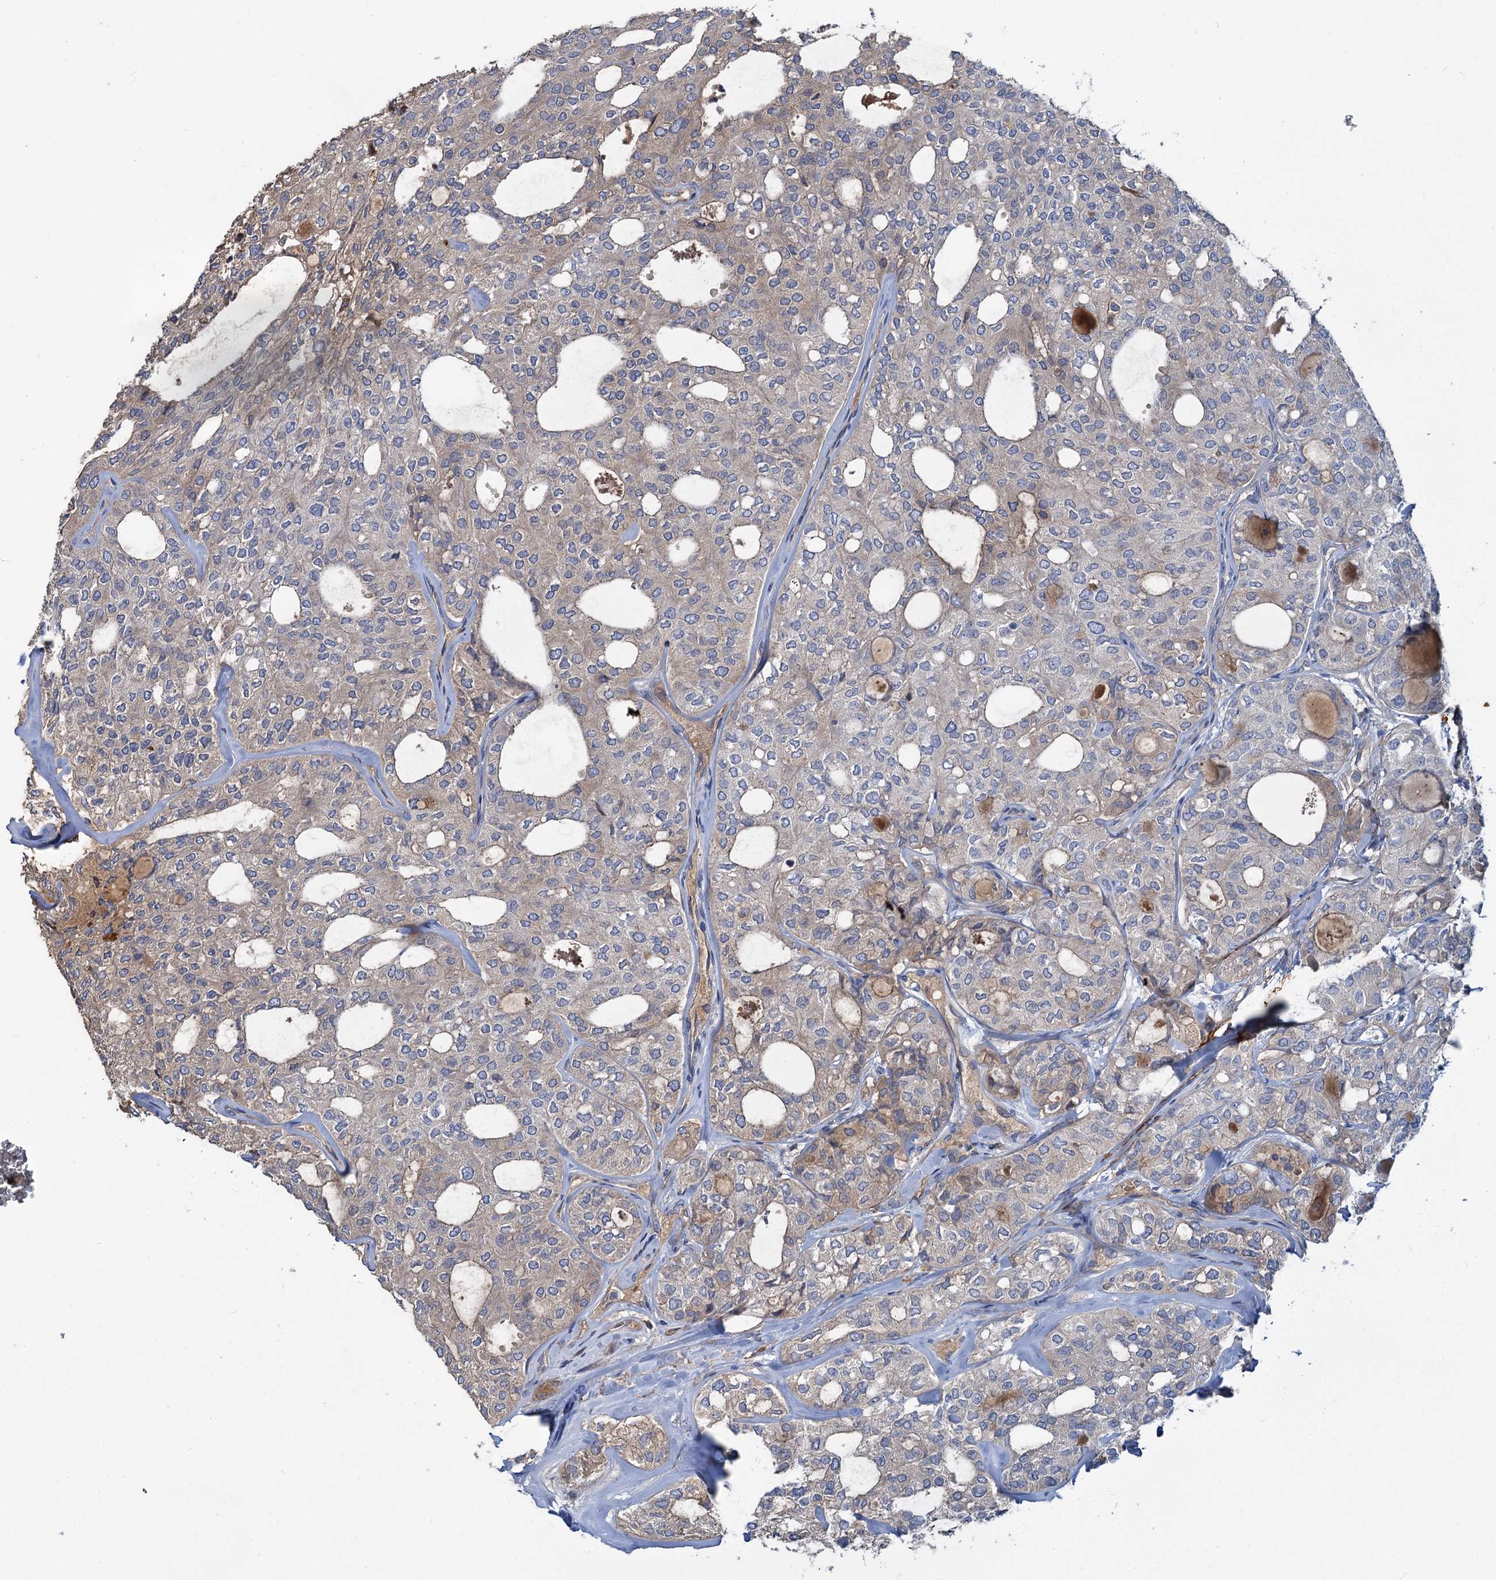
{"staining": {"intensity": "weak", "quantity": "25%-75%", "location": "cytoplasmic/membranous"}, "tissue": "thyroid cancer", "cell_type": "Tumor cells", "image_type": "cancer", "snomed": [{"axis": "morphology", "description": "Follicular adenoma carcinoma, NOS"}, {"axis": "topography", "description": "Thyroid gland"}], "caption": "Tumor cells display weak cytoplasmic/membranous expression in about 25%-75% of cells in thyroid cancer (follicular adenoma carcinoma). (DAB (3,3'-diaminobenzidine) IHC with brightfield microscopy, high magnification).", "gene": "URAD", "patient": {"sex": "male", "age": 75}}